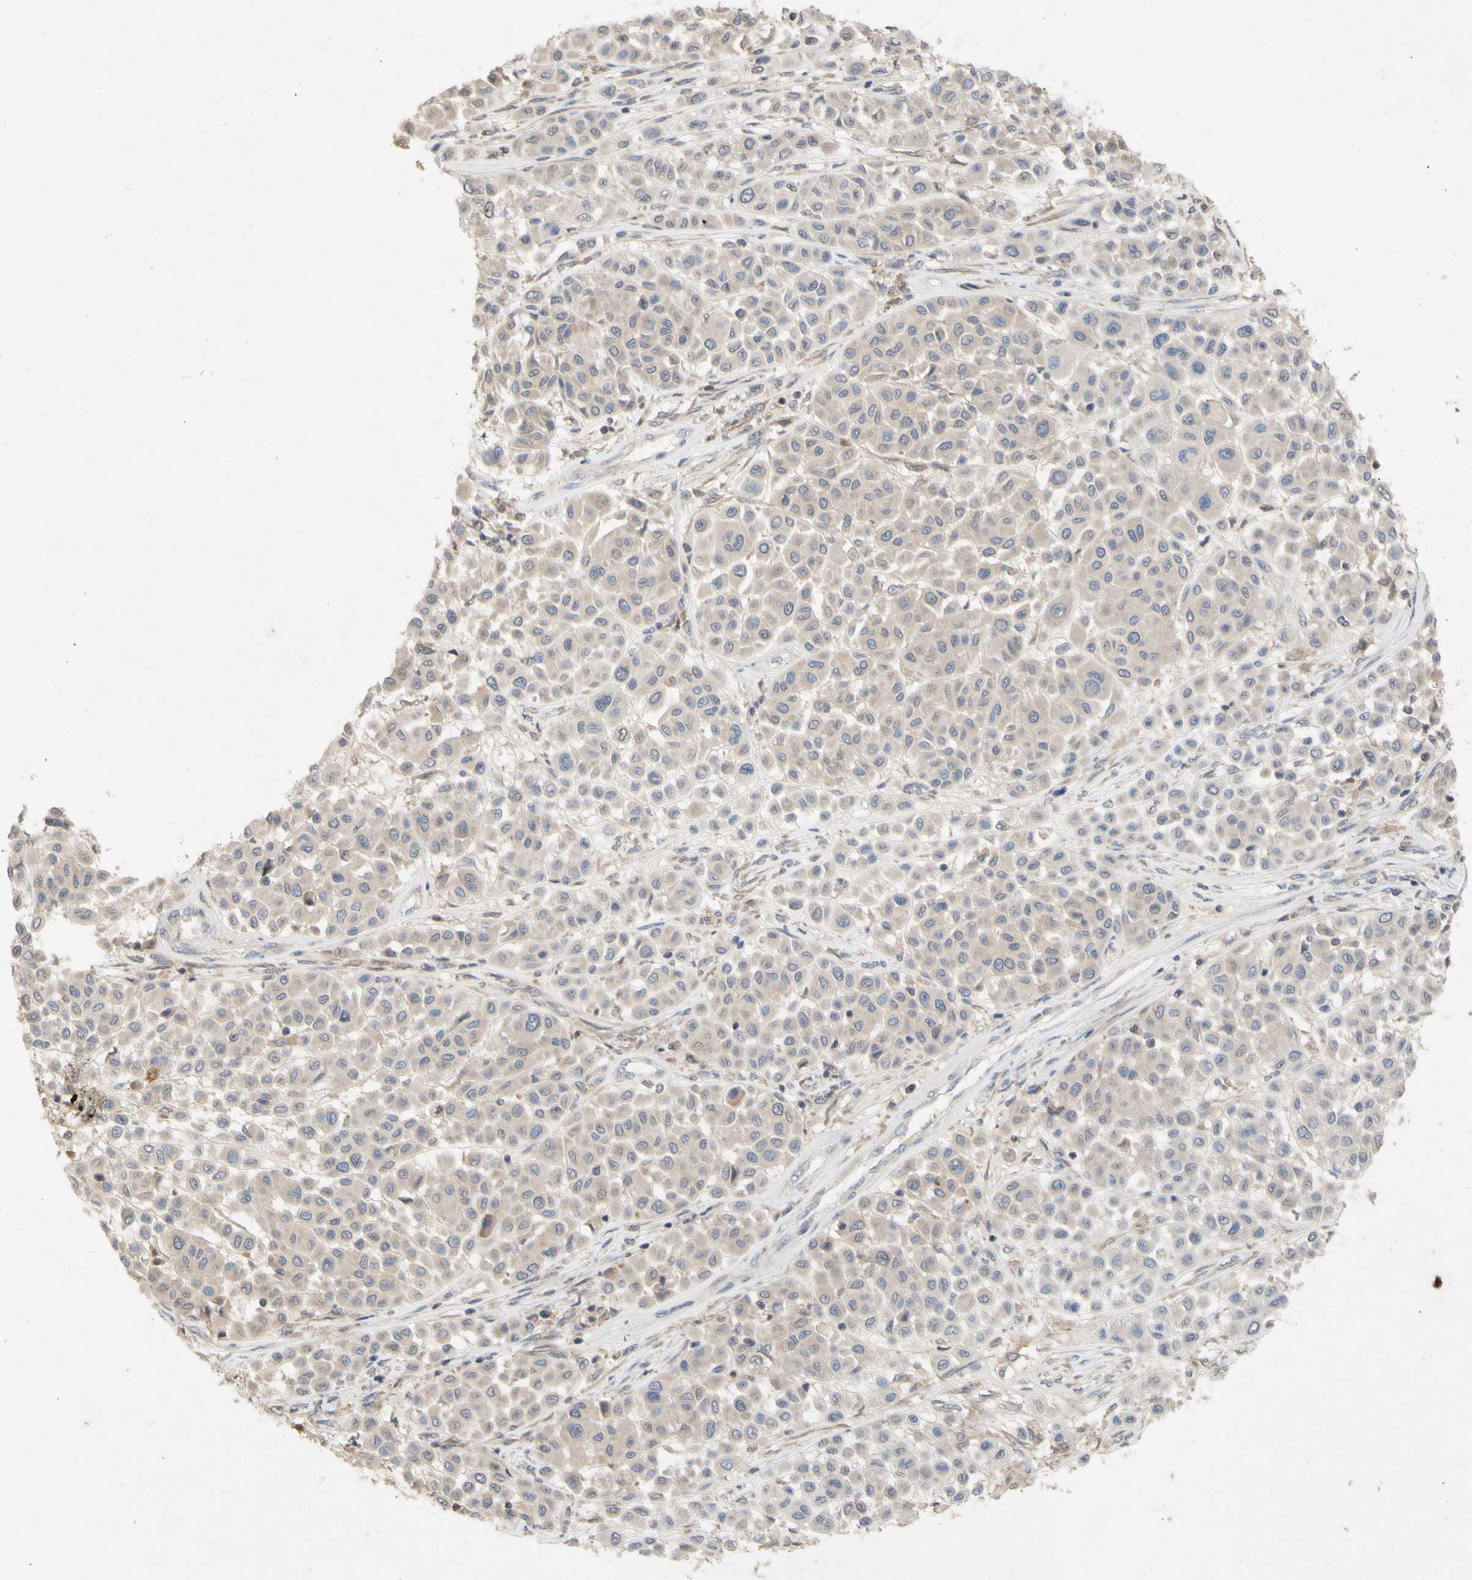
{"staining": {"intensity": "weak", "quantity": "25%-75%", "location": "cytoplasmic/membranous"}, "tissue": "melanoma", "cell_type": "Tumor cells", "image_type": "cancer", "snomed": [{"axis": "morphology", "description": "Malignant melanoma, Metastatic site"}, {"axis": "topography", "description": "Soft tissue"}], "caption": "Malignant melanoma (metastatic site) stained with immunohistochemistry (IHC) reveals weak cytoplasmic/membranous staining in about 25%-75% of tumor cells. (DAB (3,3'-diaminobenzidine) = brown stain, brightfield microscopy at high magnification).", "gene": "NECTIN3", "patient": {"sex": "male", "age": 41}}